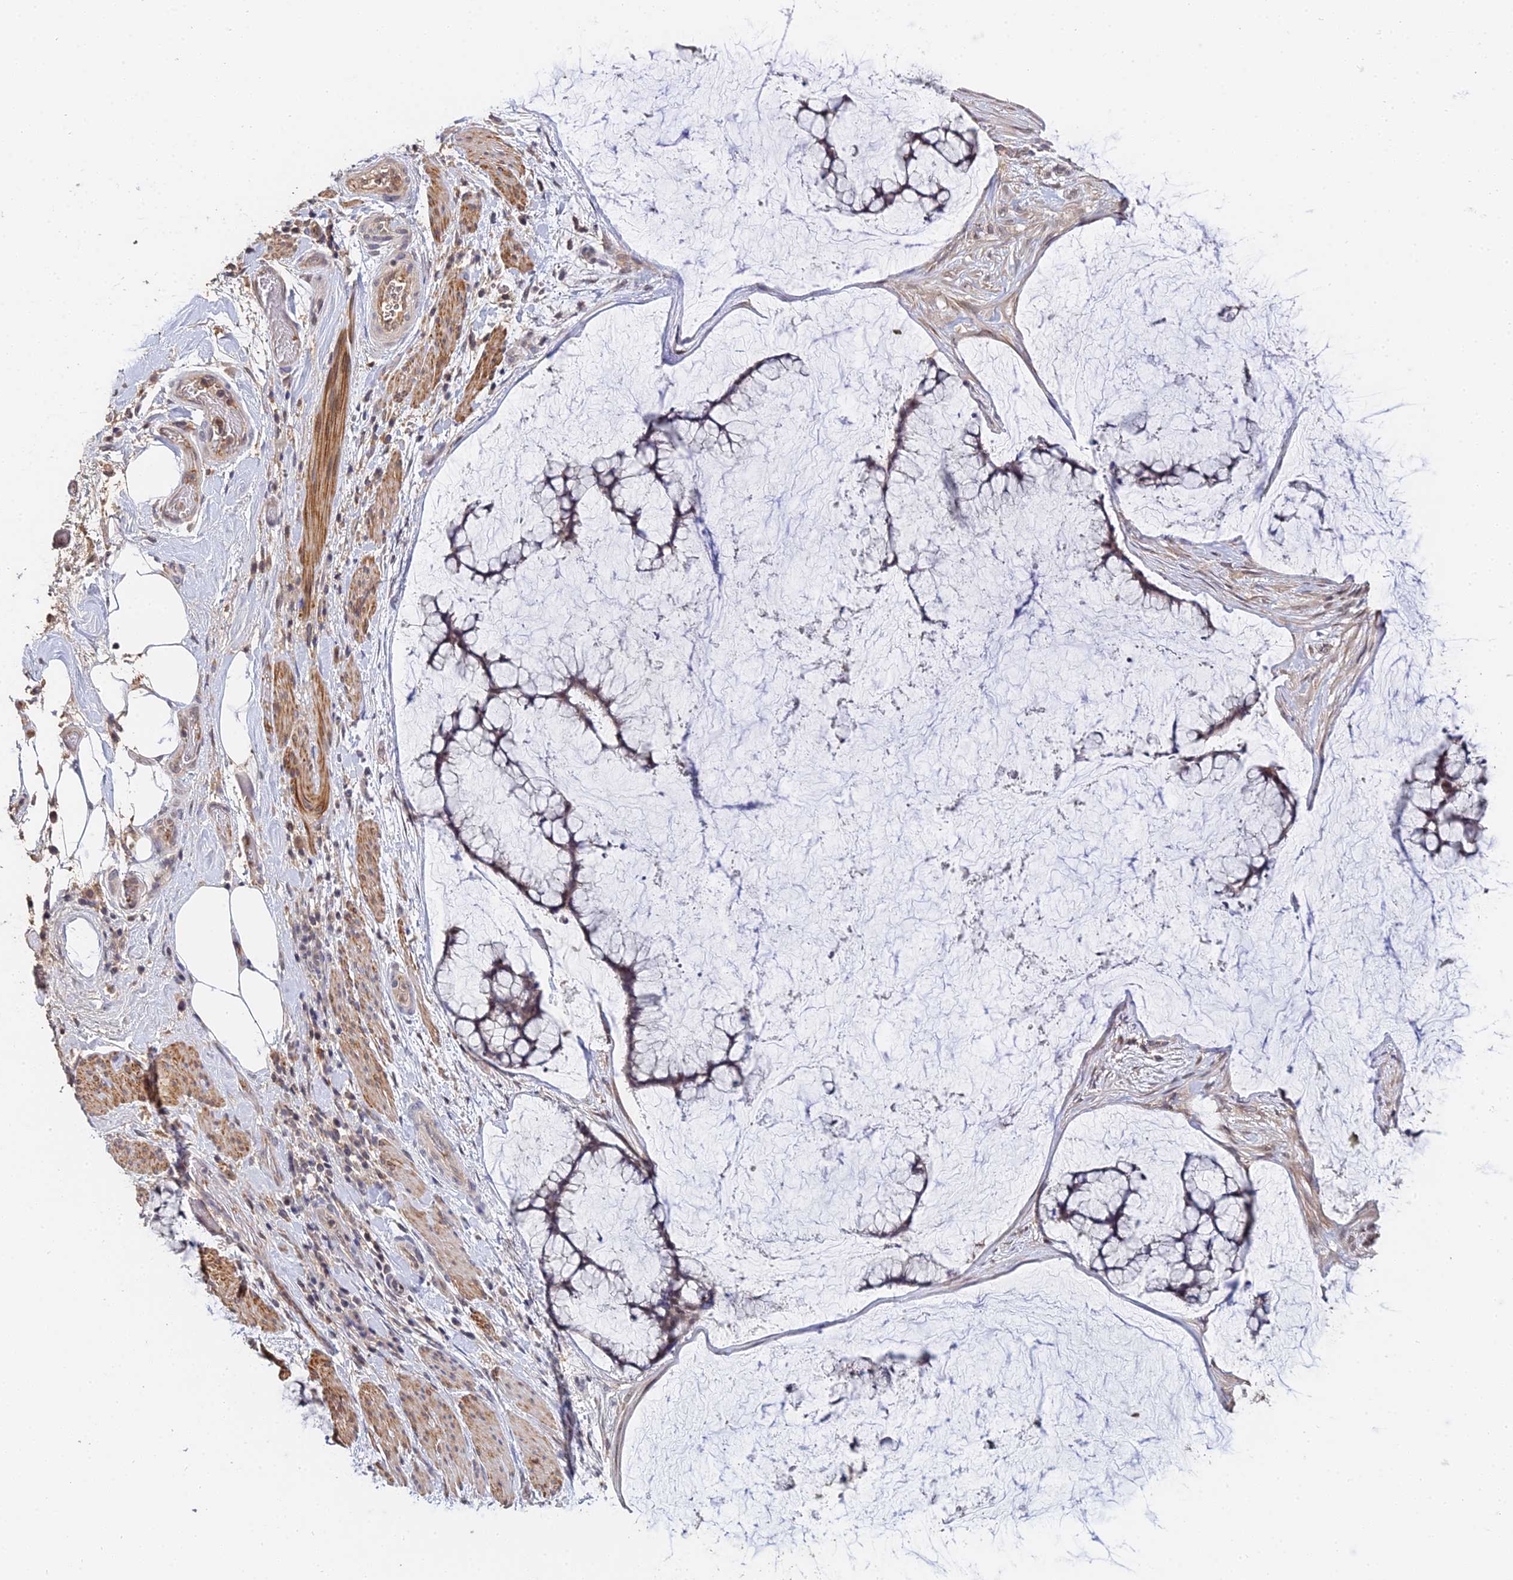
{"staining": {"intensity": "weak", "quantity": ">75%", "location": "cytoplasmic/membranous,nuclear"}, "tissue": "ovarian cancer", "cell_type": "Tumor cells", "image_type": "cancer", "snomed": [{"axis": "morphology", "description": "Cystadenocarcinoma, mucinous, NOS"}, {"axis": "topography", "description": "Ovary"}], "caption": "Weak cytoplasmic/membranous and nuclear protein staining is present in approximately >75% of tumor cells in ovarian cancer (mucinous cystadenocarcinoma).", "gene": "LSM5", "patient": {"sex": "female", "age": 42}}